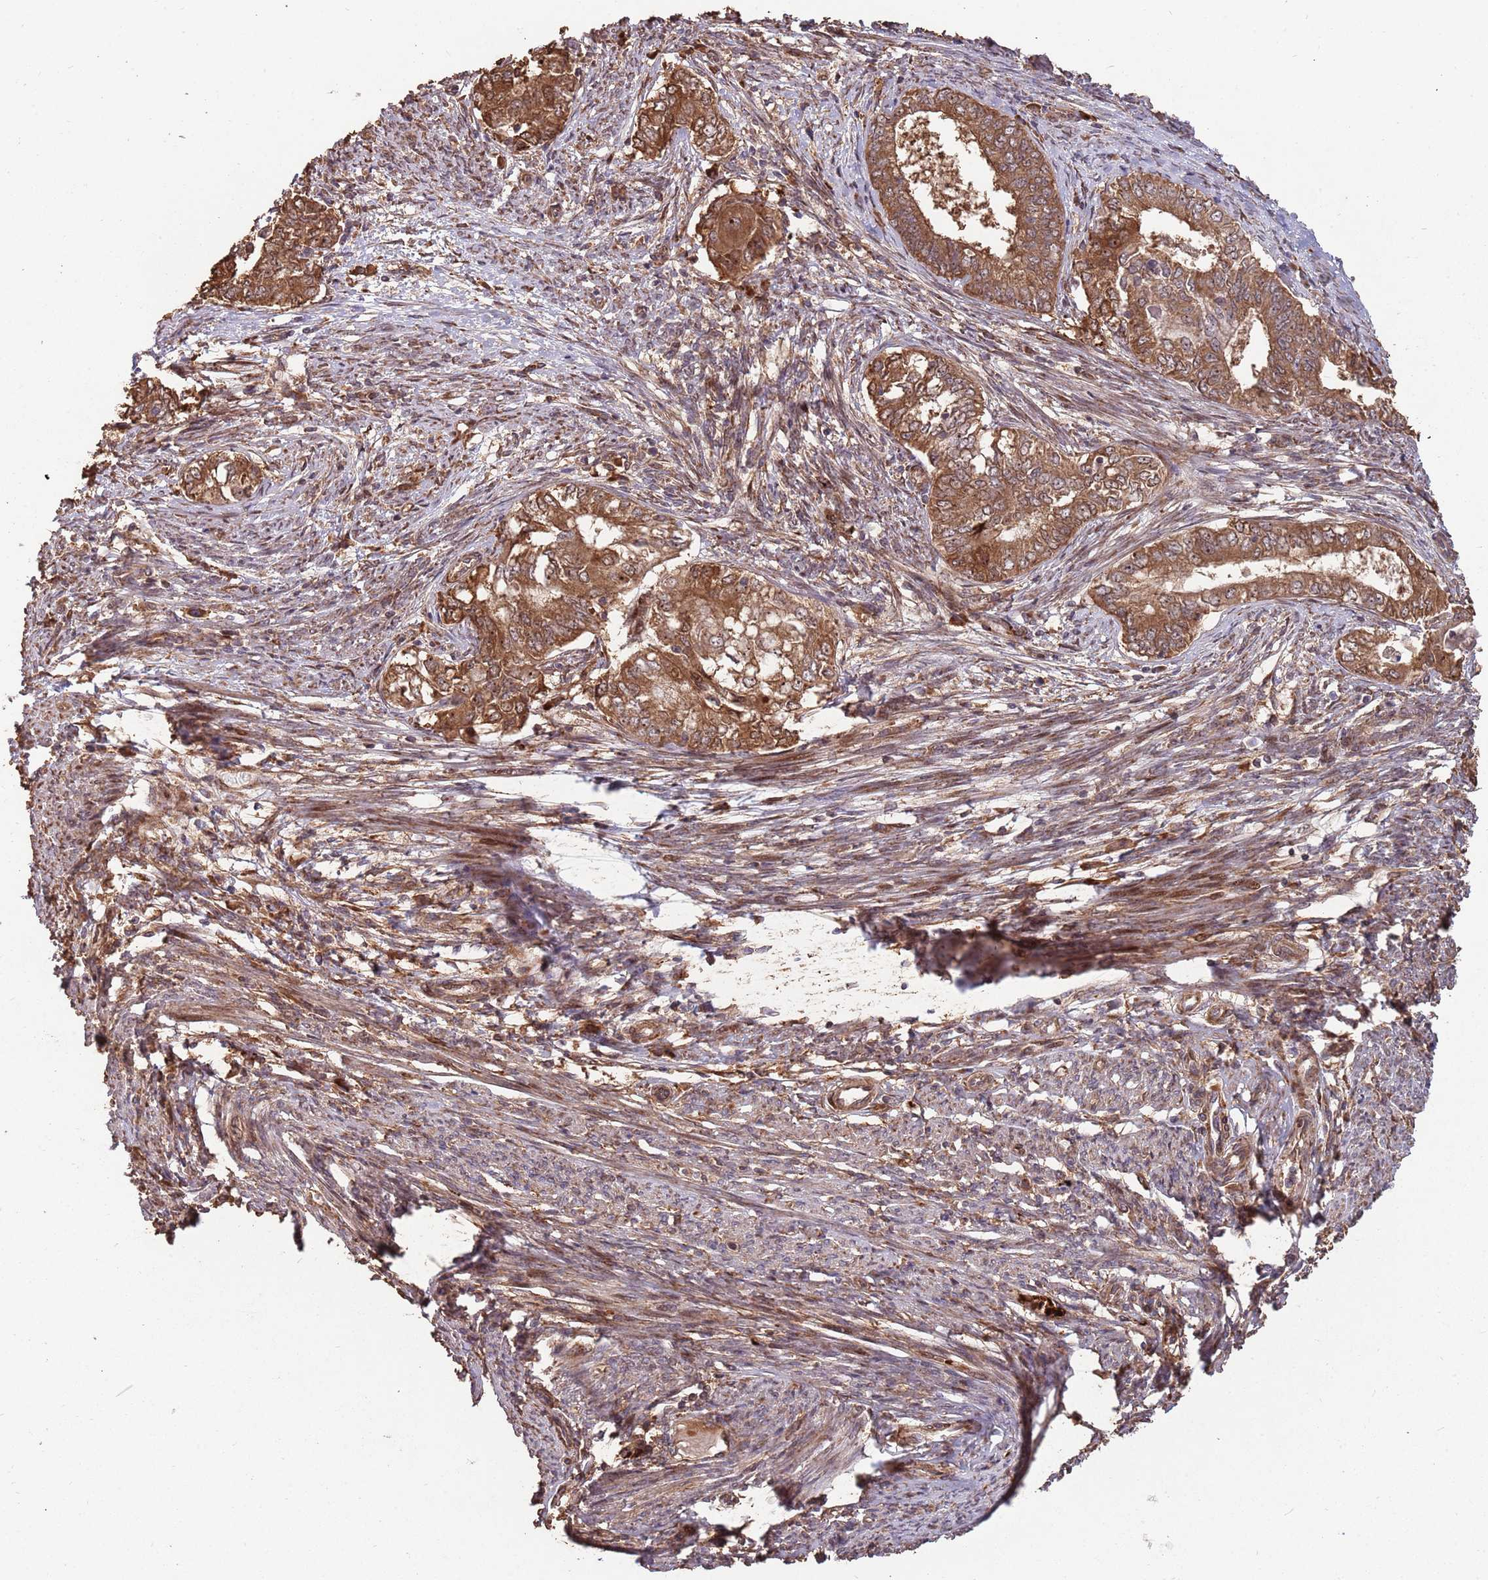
{"staining": {"intensity": "moderate", "quantity": ">75%", "location": "cytoplasmic/membranous"}, "tissue": "endometrial cancer", "cell_type": "Tumor cells", "image_type": "cancer", "snomed": [{"axis": "morphology", "description": "Adenocarcinoma, NOS"}, {"axis": "topography", "description": "Endometrium"}], "caption": "Protein analysis of endometrial adenocarcinoma tissue reveals moderate cytoplasmic/membranous staining in about >75% of tumor cells.", "gene": "ZNF428", "patient": {"sex": "female", "age": 62}}